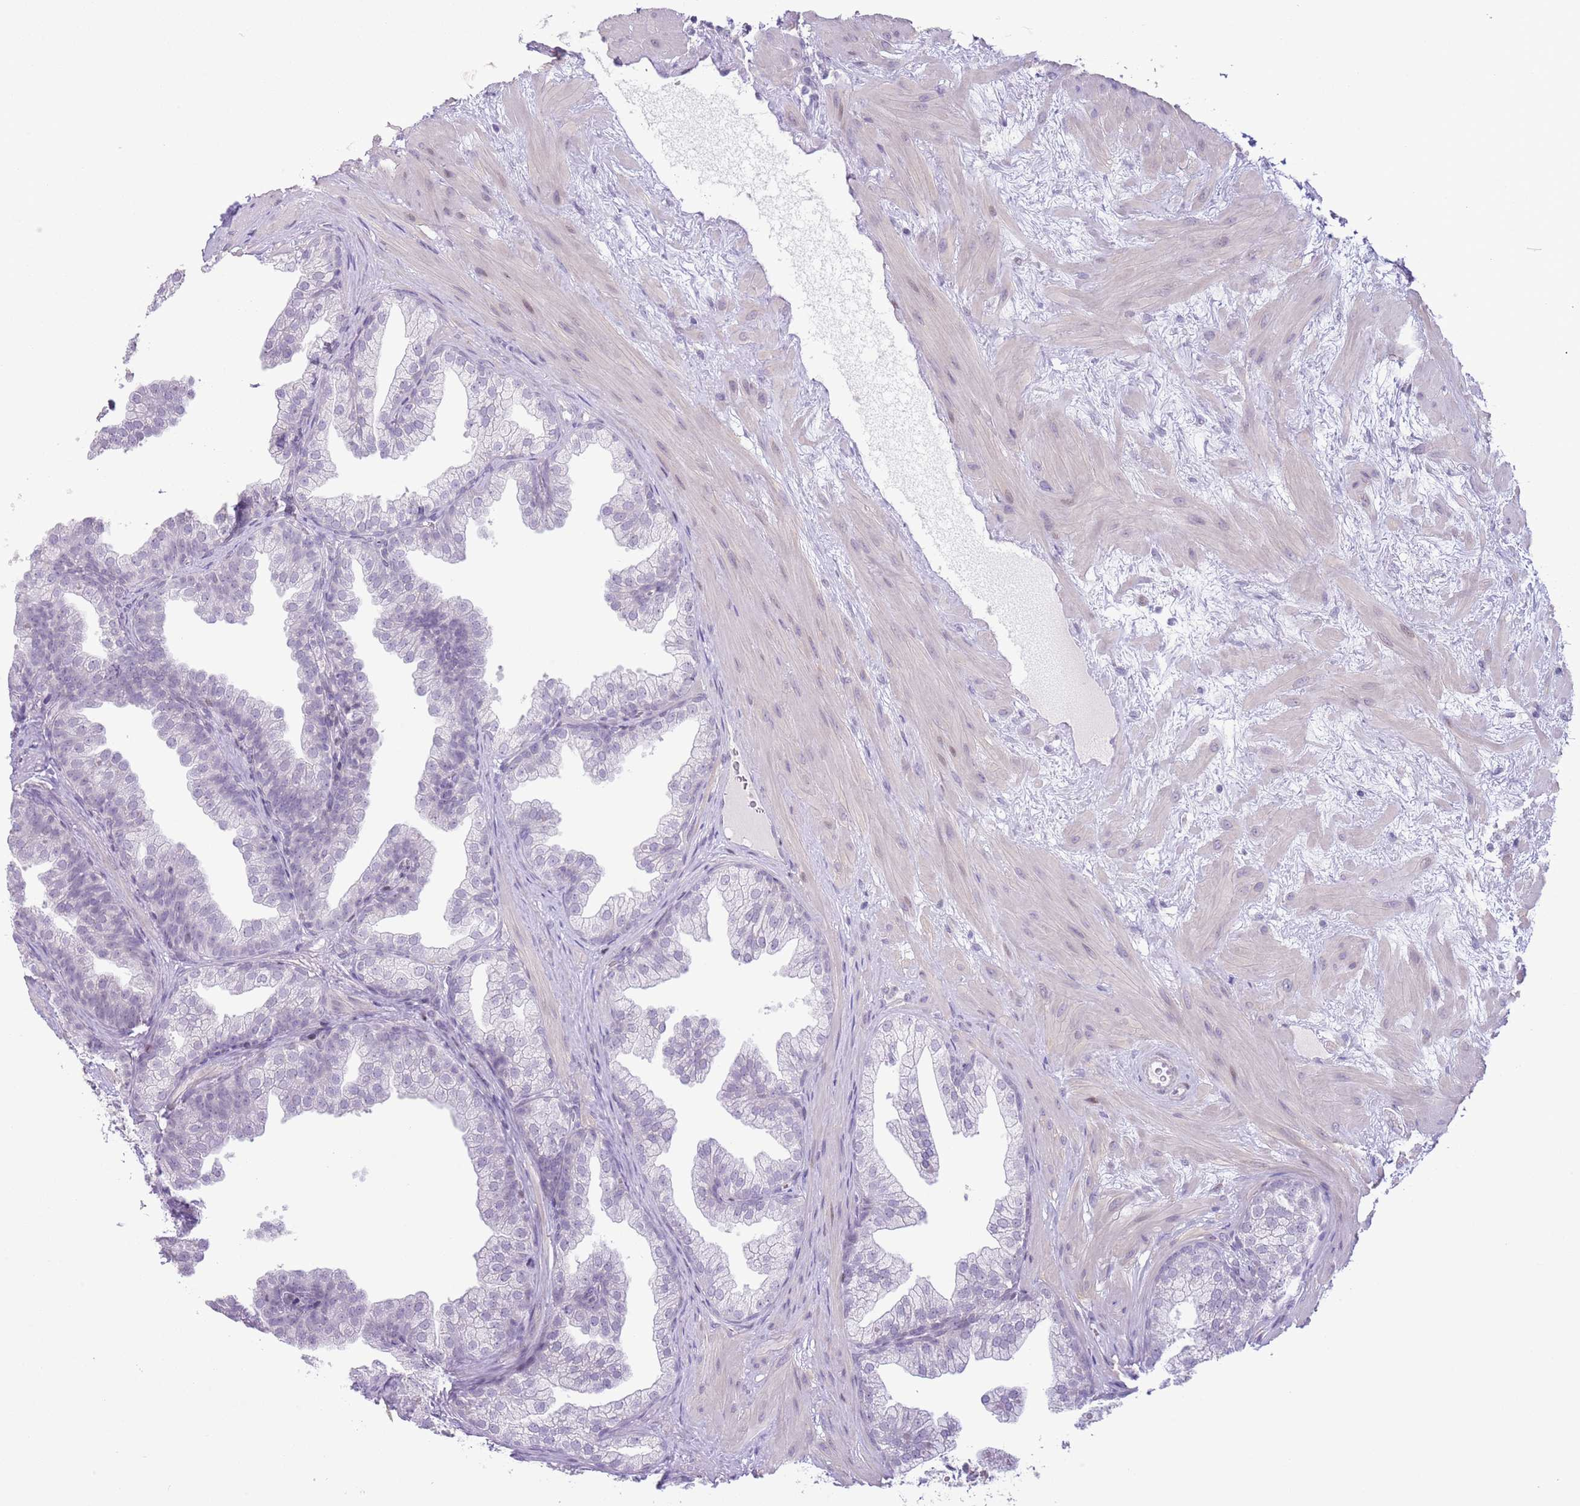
{"staining": {"intensity": "strong", "quantity": "<25%", "location": "nuclear"}, "tissue": "prostate", "cell_type": "Glandular cells", "image_type": "normal", "snomed": [{"axis": "morphology", "description": "Normal tissue, NOS"}, {"axis": "topography", "description": "Prostate"}], "caption": "Immunohistochemistry (IHC) micrograph of normal prostate: human prostate stained using IHC displays medium levels of strong protein expression localized specifically in the nuclear of glandular cells, appearing as a nuclear brown color.", "gene": "MFSD10", "patient": {"sex": "male", "age": 37}}